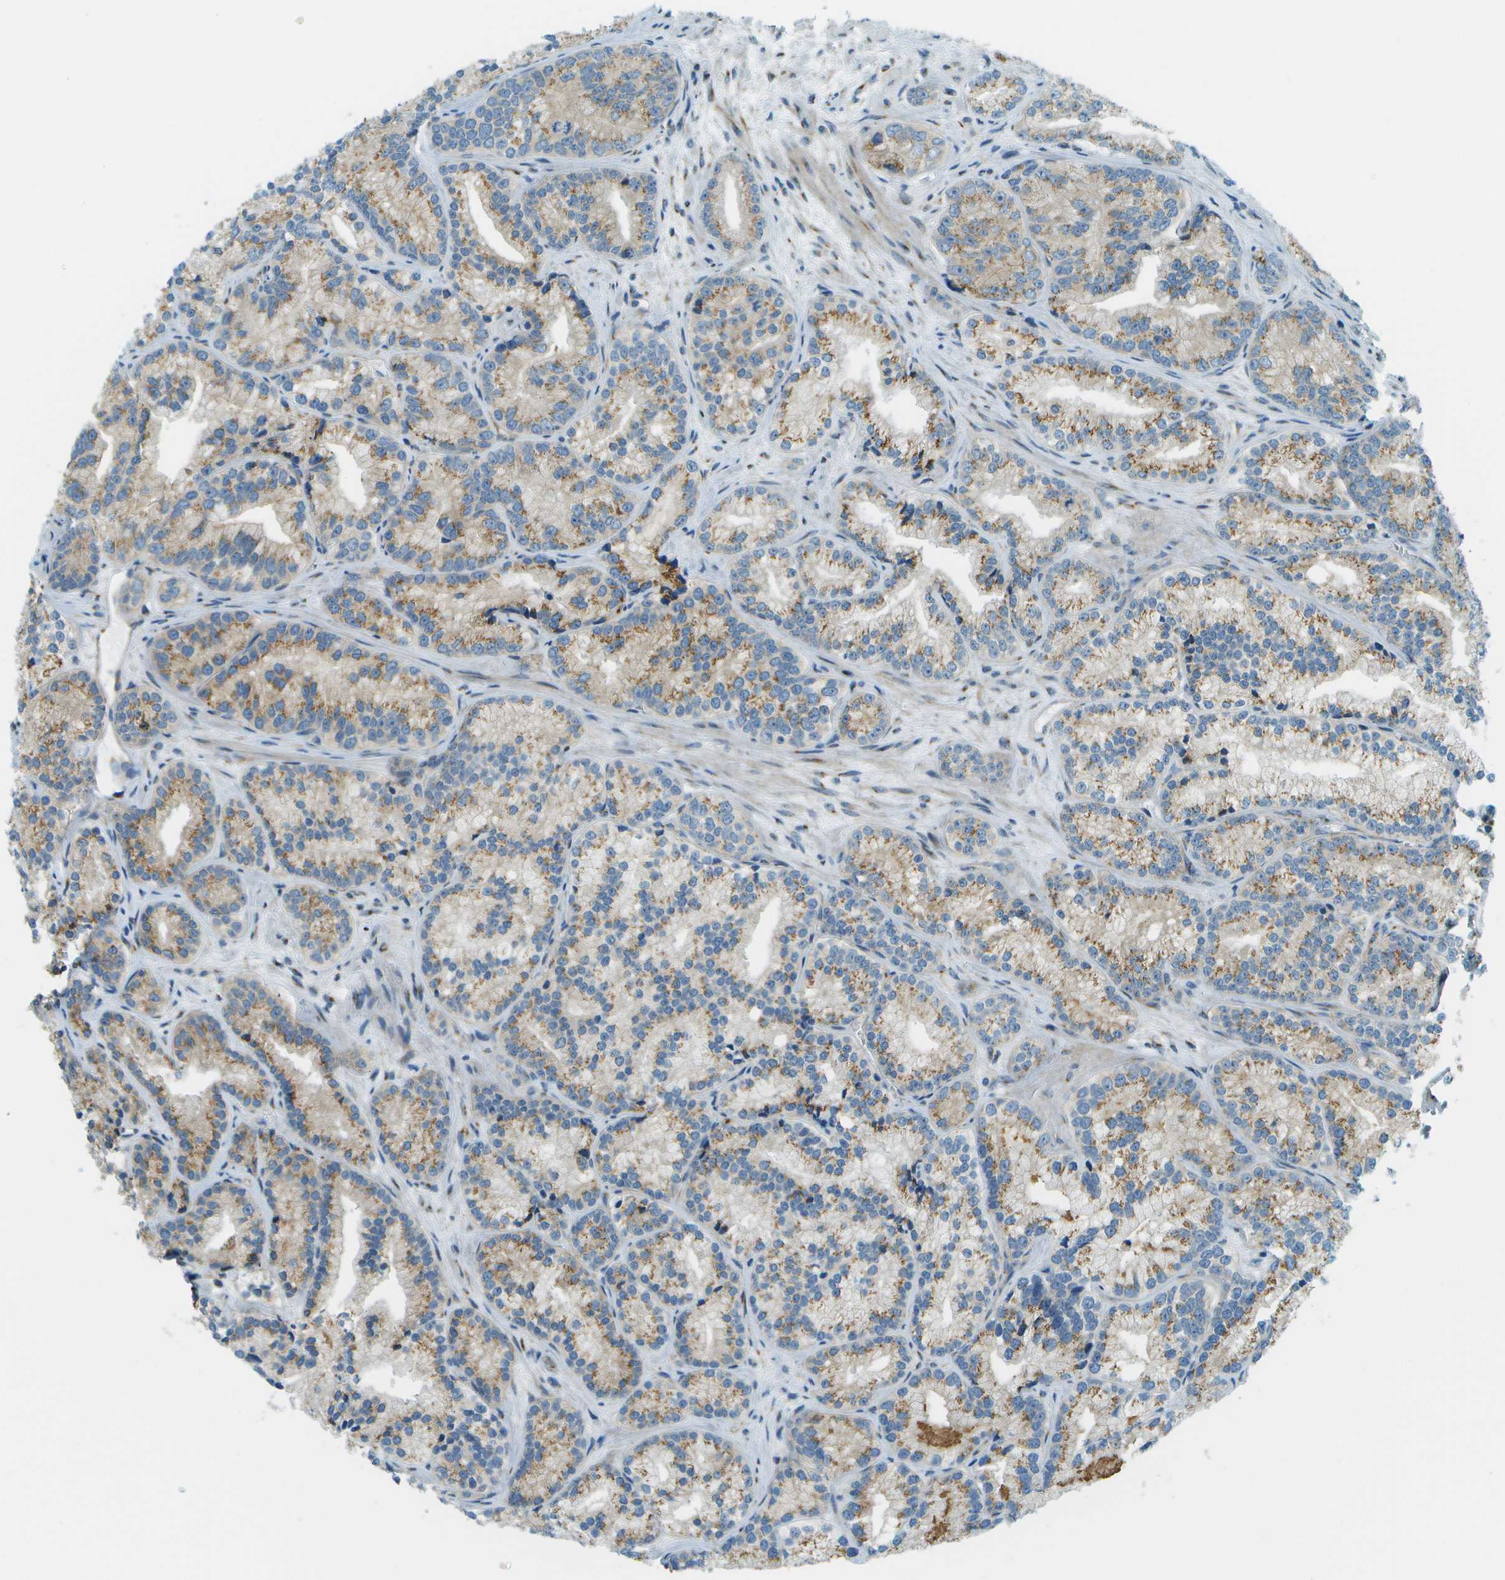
{"staining": {"intensity": "strong", "quantity": ">75%", "location": "cytoplasmic/membranous"}, "tissue": "prostate cancer", "cell_type": "Tumor cells", "image_type": "cancer", "snomed": [{"axis": "morphology", "description": "Adenocarcinoma, Low grade"}, {"axis": "topography", "description": "Prostate"}], "caption": "Low-grade adenocarcinoma (prostate) was stained to show a protein in brown. There is high levels of strong cytoplasmic/membranous expression in approximately >75% of tumor cells.", "gene": "ACBD3", "patient": {"sex": "male", "age": 89}}